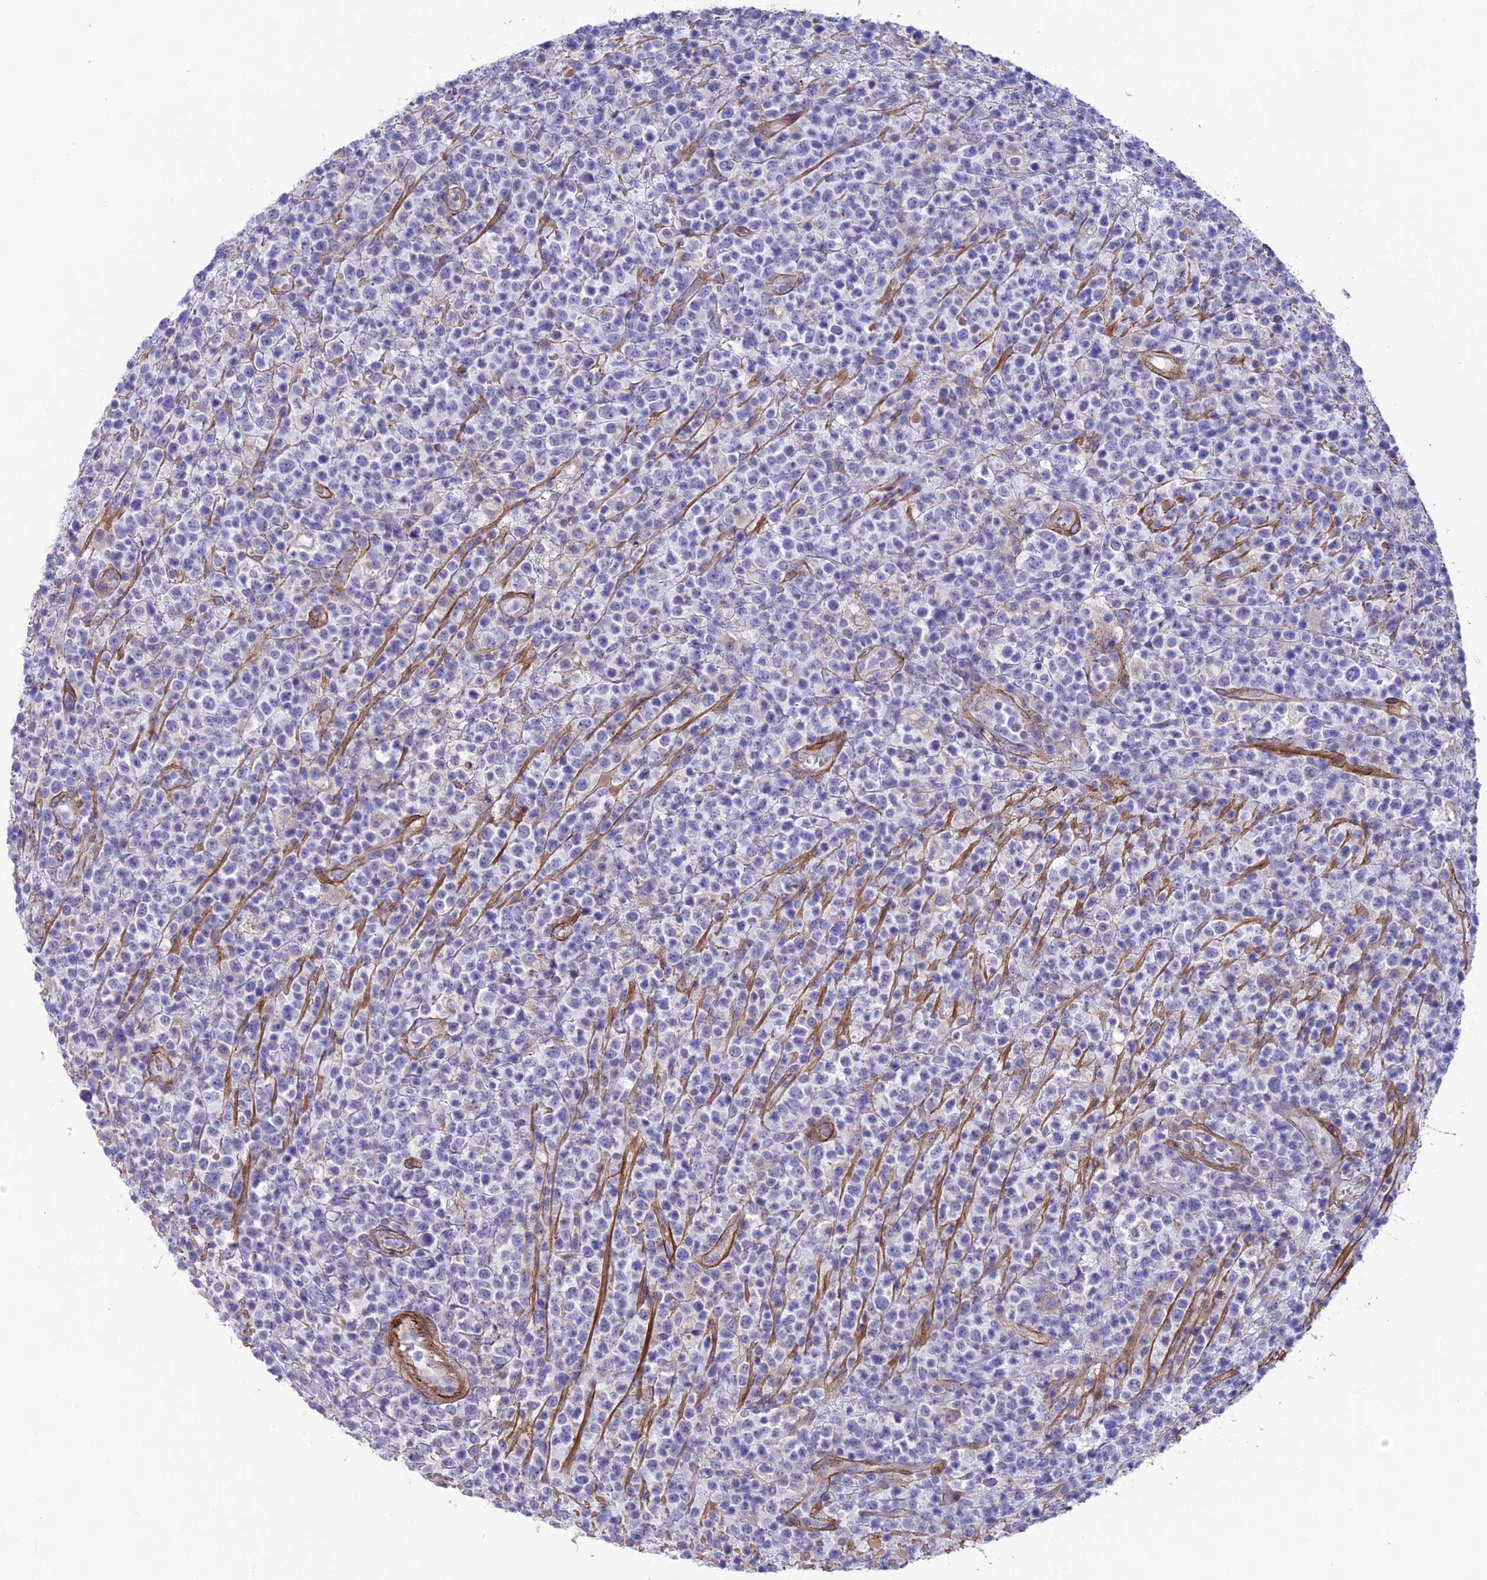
{"staining": {"intensity": "negative", "quantity": "none", "location": "none"}, "tissue": "lymphoma", "cell_type": "Tumor cells", "image_type": "cancer", "snomed": [{"axis": "morphology", "description": "Malignant lymphoma, non-Hodgkin's type, High grade"}, {"axis": "topography", "description": "Colon"}], "caption": "There is no significant staining in tumor cells of lymphoma.", "gene": "TNS1", "patient": {"sex": "female", "age": 53}}